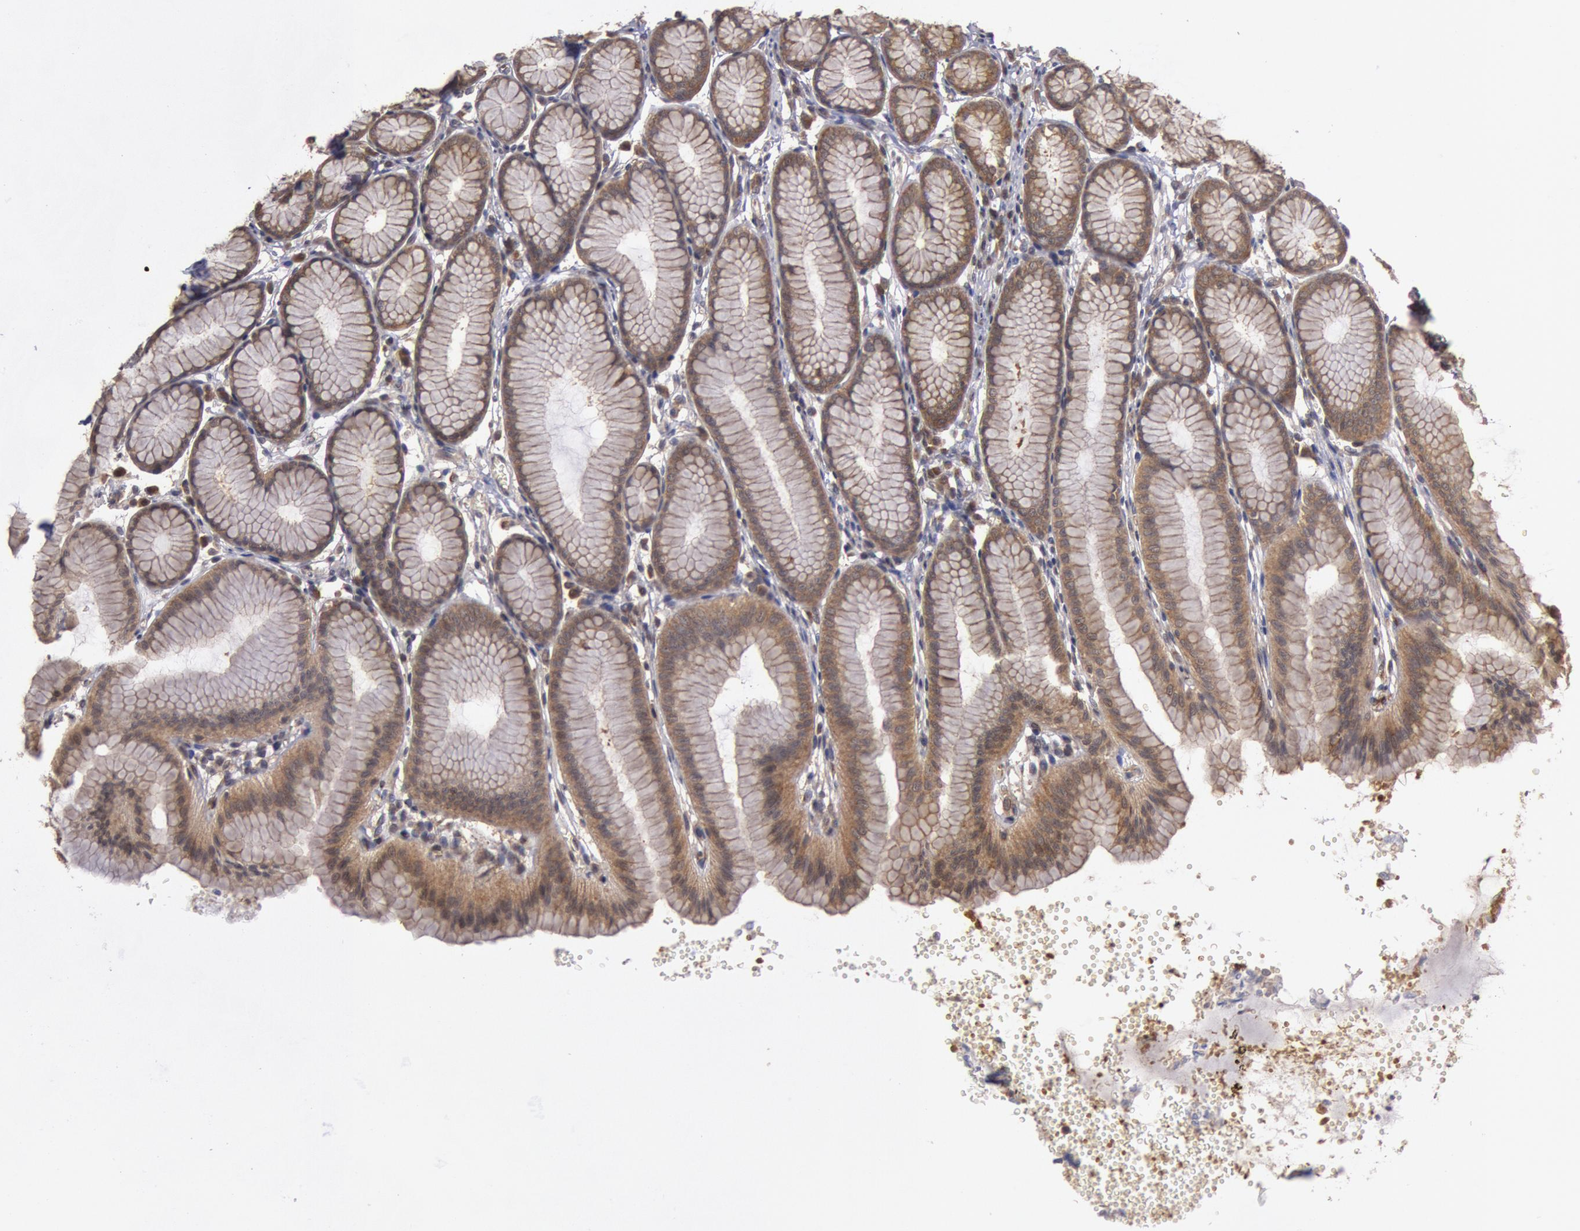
{"staining": {"intensity": "moderate", "quantity": ">75%", "location": "cytoplasmic/membranous"}, "tissue": "stomach", "cell_type": "Glandular cells", "image_type": "normal", "snomed": [{"axis": "morphology", "description": "Normal tissue, NOS"}, {"axis": "topography", "description": "Stomach"}], "caption": "Unremarkable stomach exhibits moderate cytoplasmic/membranous staining in approximately >75% of glandular cells, visualized by immunohistochemistry.", "gene": "USP14", "patient": {"sex": "male", "age": 42}}